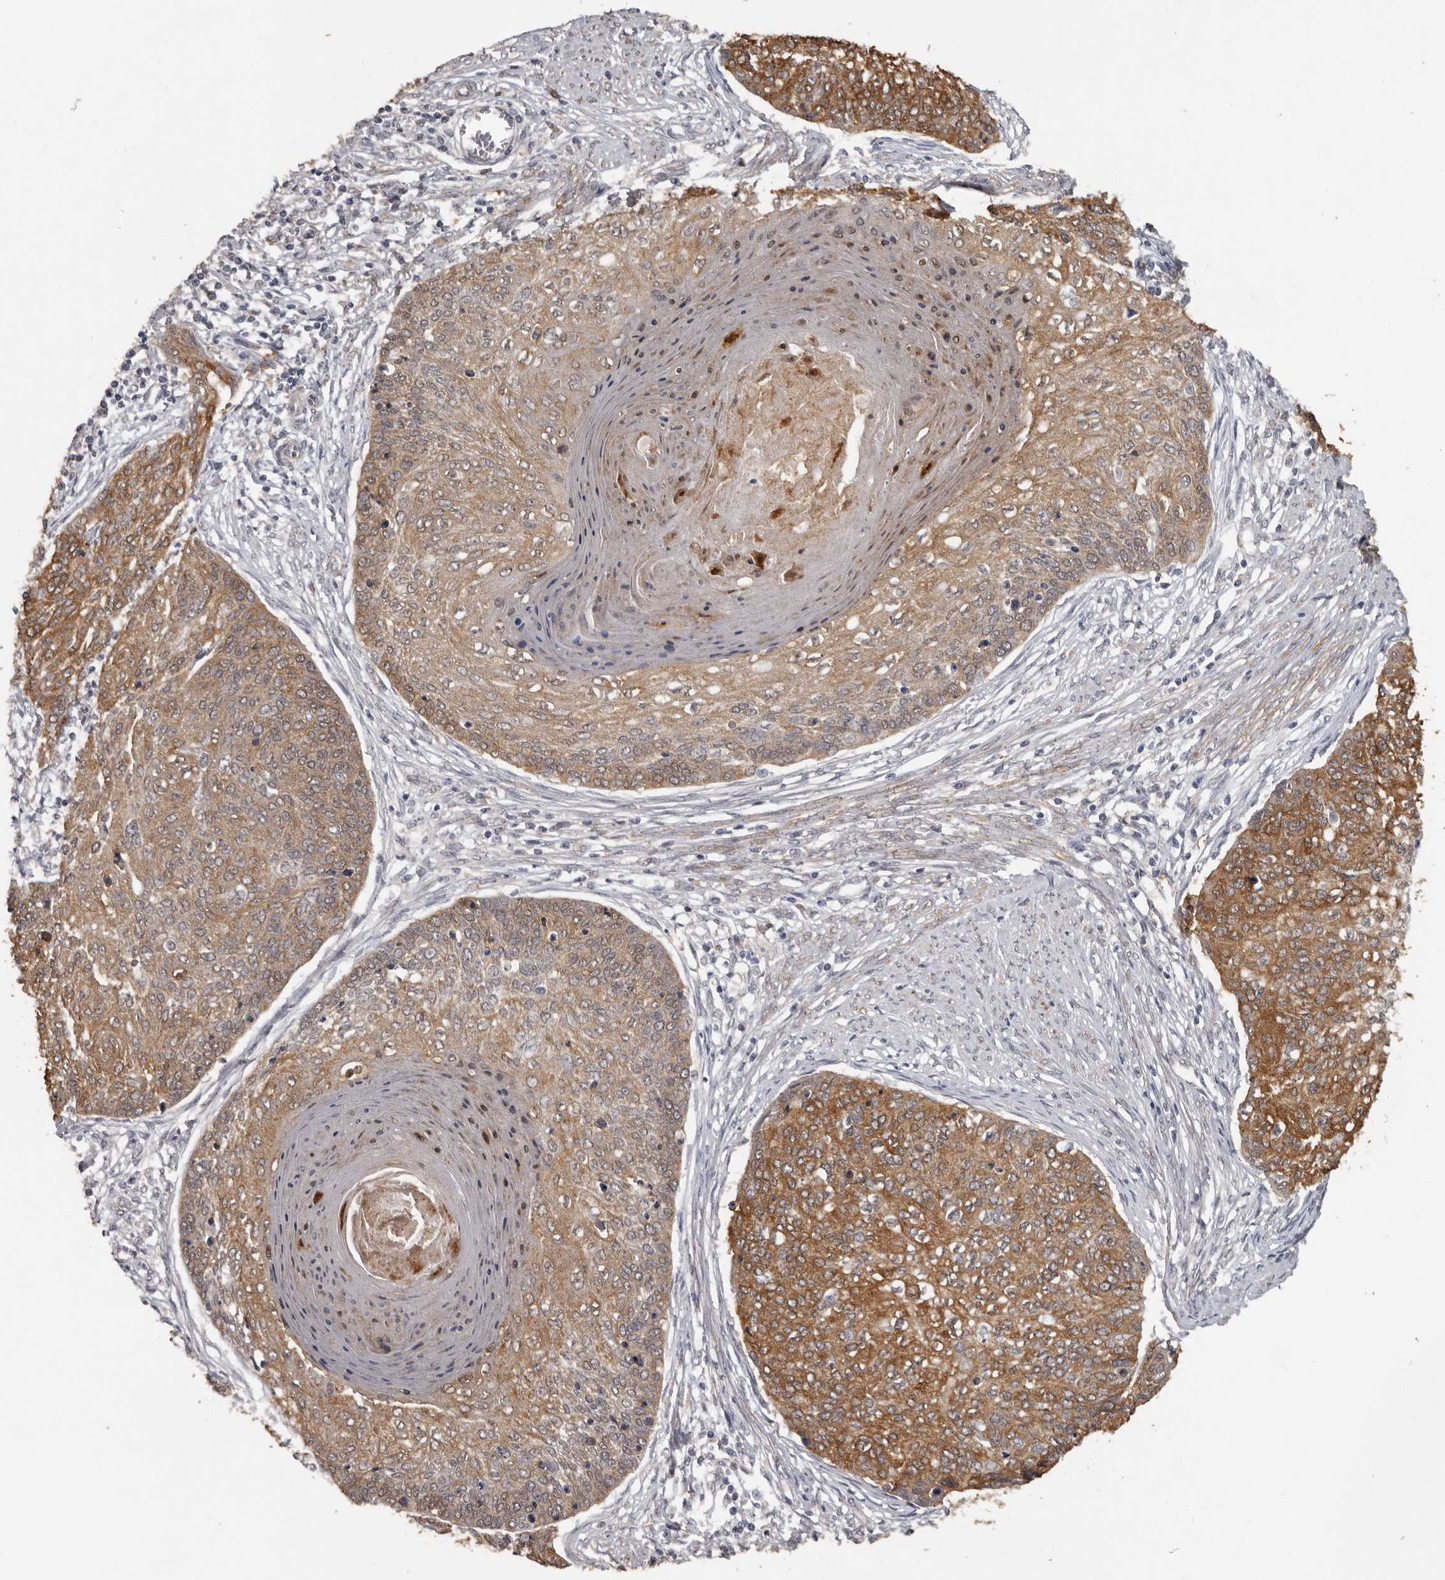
{"staining": {"intensity": "moderate", "quantity": ">75%", "location": "cytoplasmic/membranous"}, "tissue": "cervical cancer", "cell_type": "Tumor cells", "image_type": "cancer", "snomed": [{"axis": "morphology", "description": "Squamous cell carcinoma, NOS"}, {"axis": "topography", "description": "Cervix"}], "caption": "Squamous cell carcinoma (cervical) was stained to show a protein in brown. There is medium levels of moderate cytoplasmic/membranous positivity in about >75% of tumor cells.", "gene": "MTF1", "patient": {"sex": "female", "age": 37}}